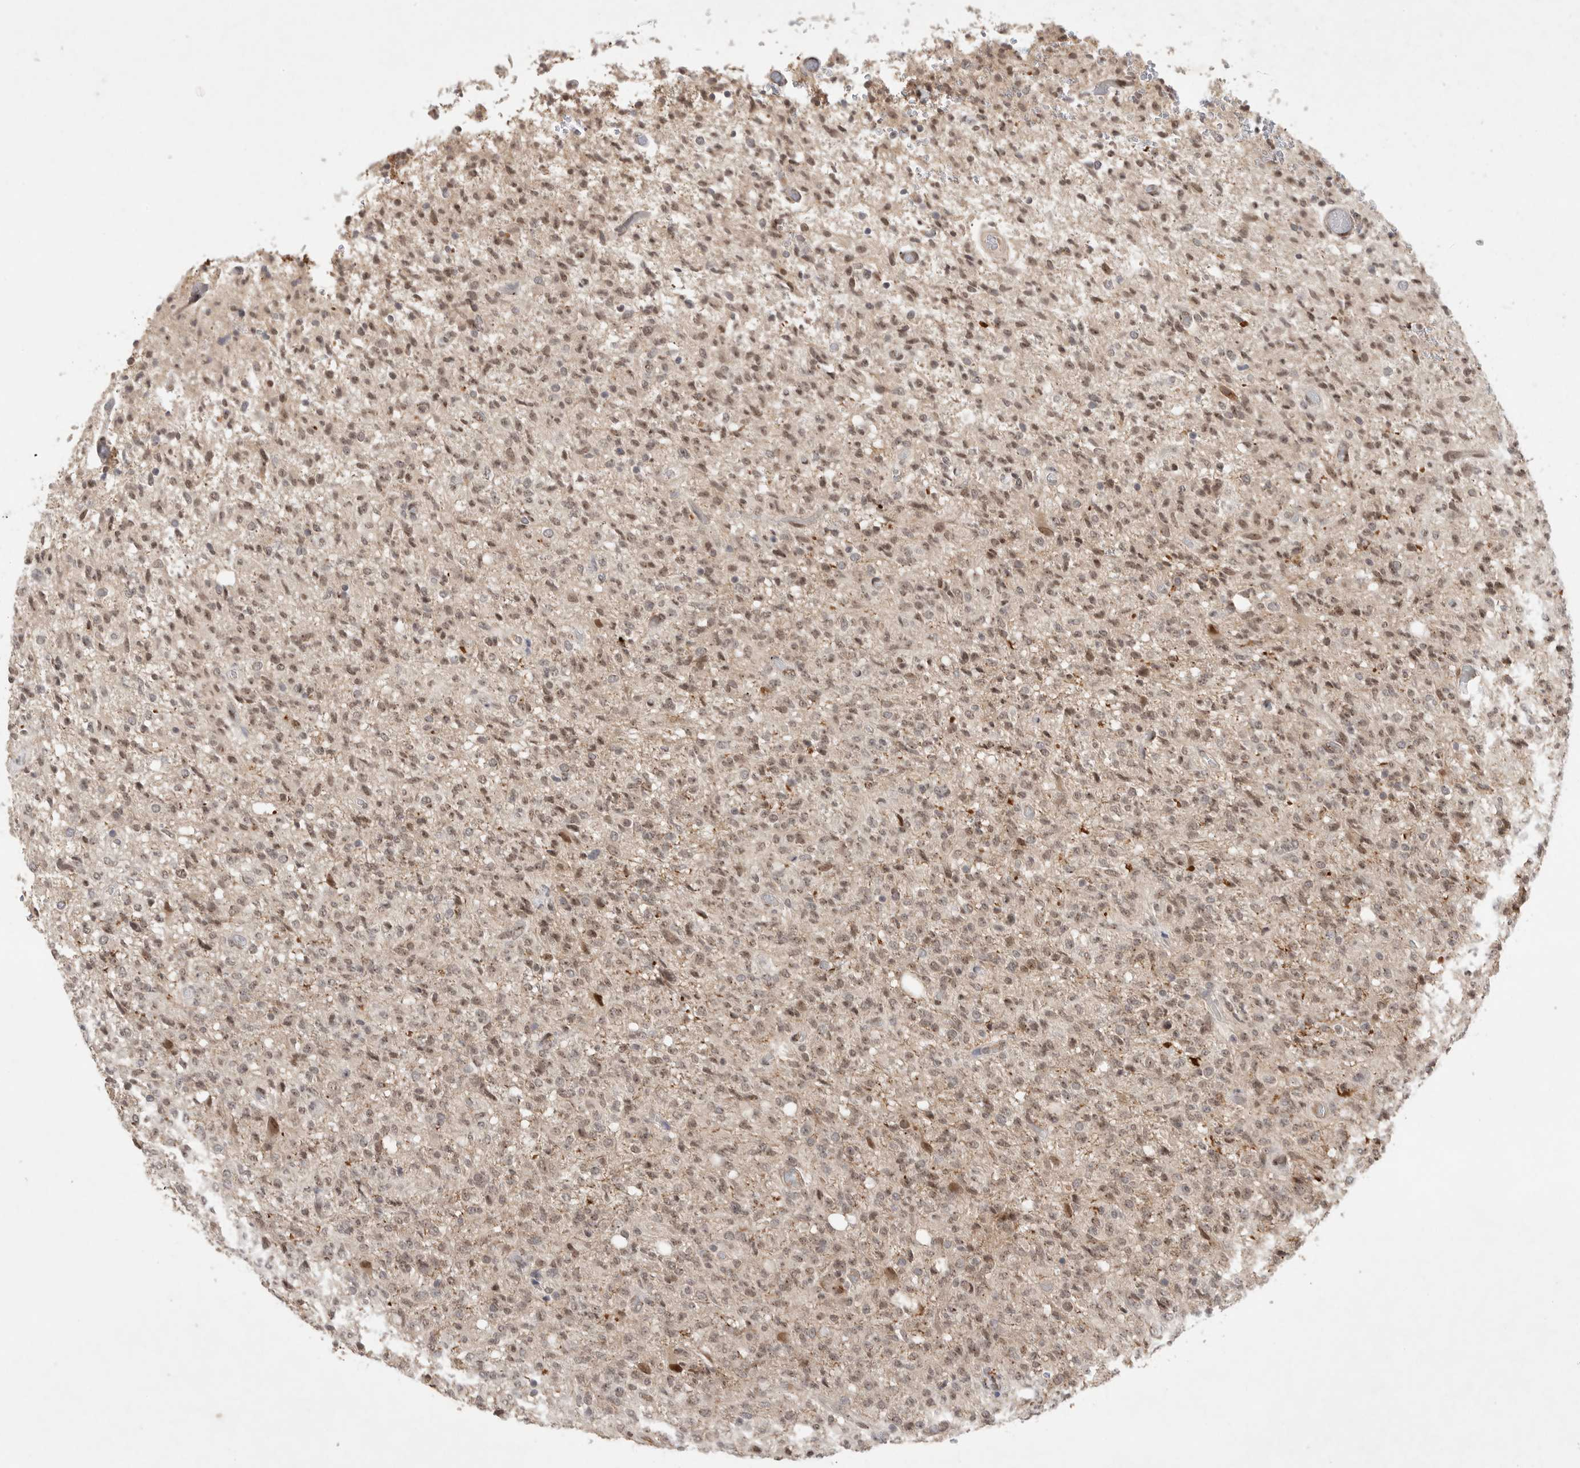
{"staining": {"intensity": "moderate", "quantity": ">75%", "location": "nuclear"}, "tissue": "glioma", "cell_type": "Tumor cells", "image_type": "cancer", "snomed": [{"axis": "morphology", "description": "Glioma, malignant, High grade"}, {"axis": "topography", "description": "Brain"}], "caption": "About >75% of tumor cells in human malignant glioma (high-grade) display moderate nuclear protein expression as visualized by brown immunohistochemical staining.", "gene": "LEMD3", "patient": {"sex": "female", "age": 57}}